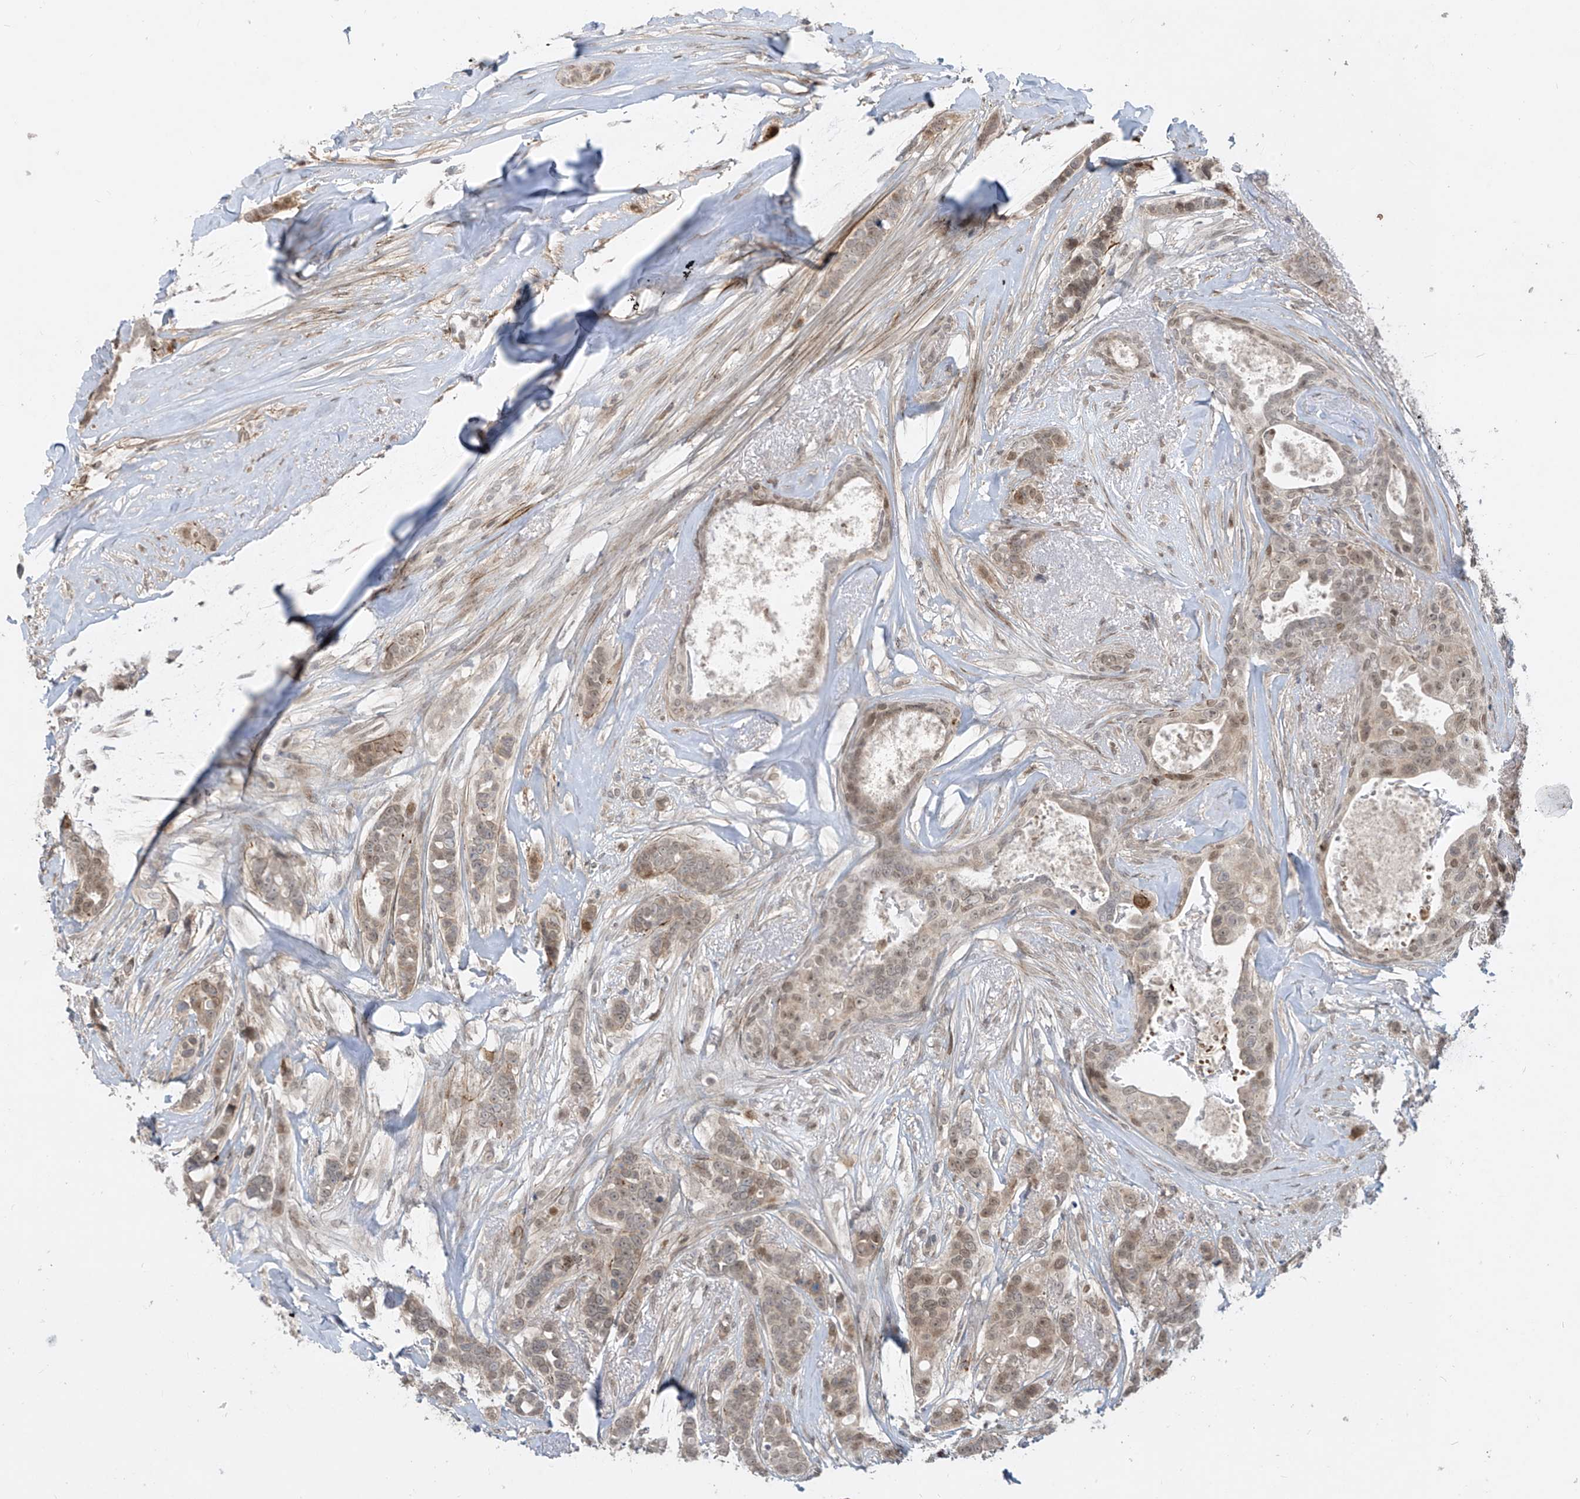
{"staining": {"intensity": "weak", "quantity": ">75%", "location": "cytoplasmic/membranous,nuclear"}, "tissue": "breast cancer", "cell_type": "Tumor cells", "image_type": "cancer", "snomed": [{"axis": "morphology", "description": "Lobular carcinoma"}, {"axis": "topography", "description": "Breast"}], "caption": "Approximately >75% of tumor cells in breast cancer show weak cytoplasmic/membranous and nuclear protein positivity as visualized by brown immunohistochemical staining.", "gene": "LAGE3", "patient": {"sex": "female", "age": 51}}